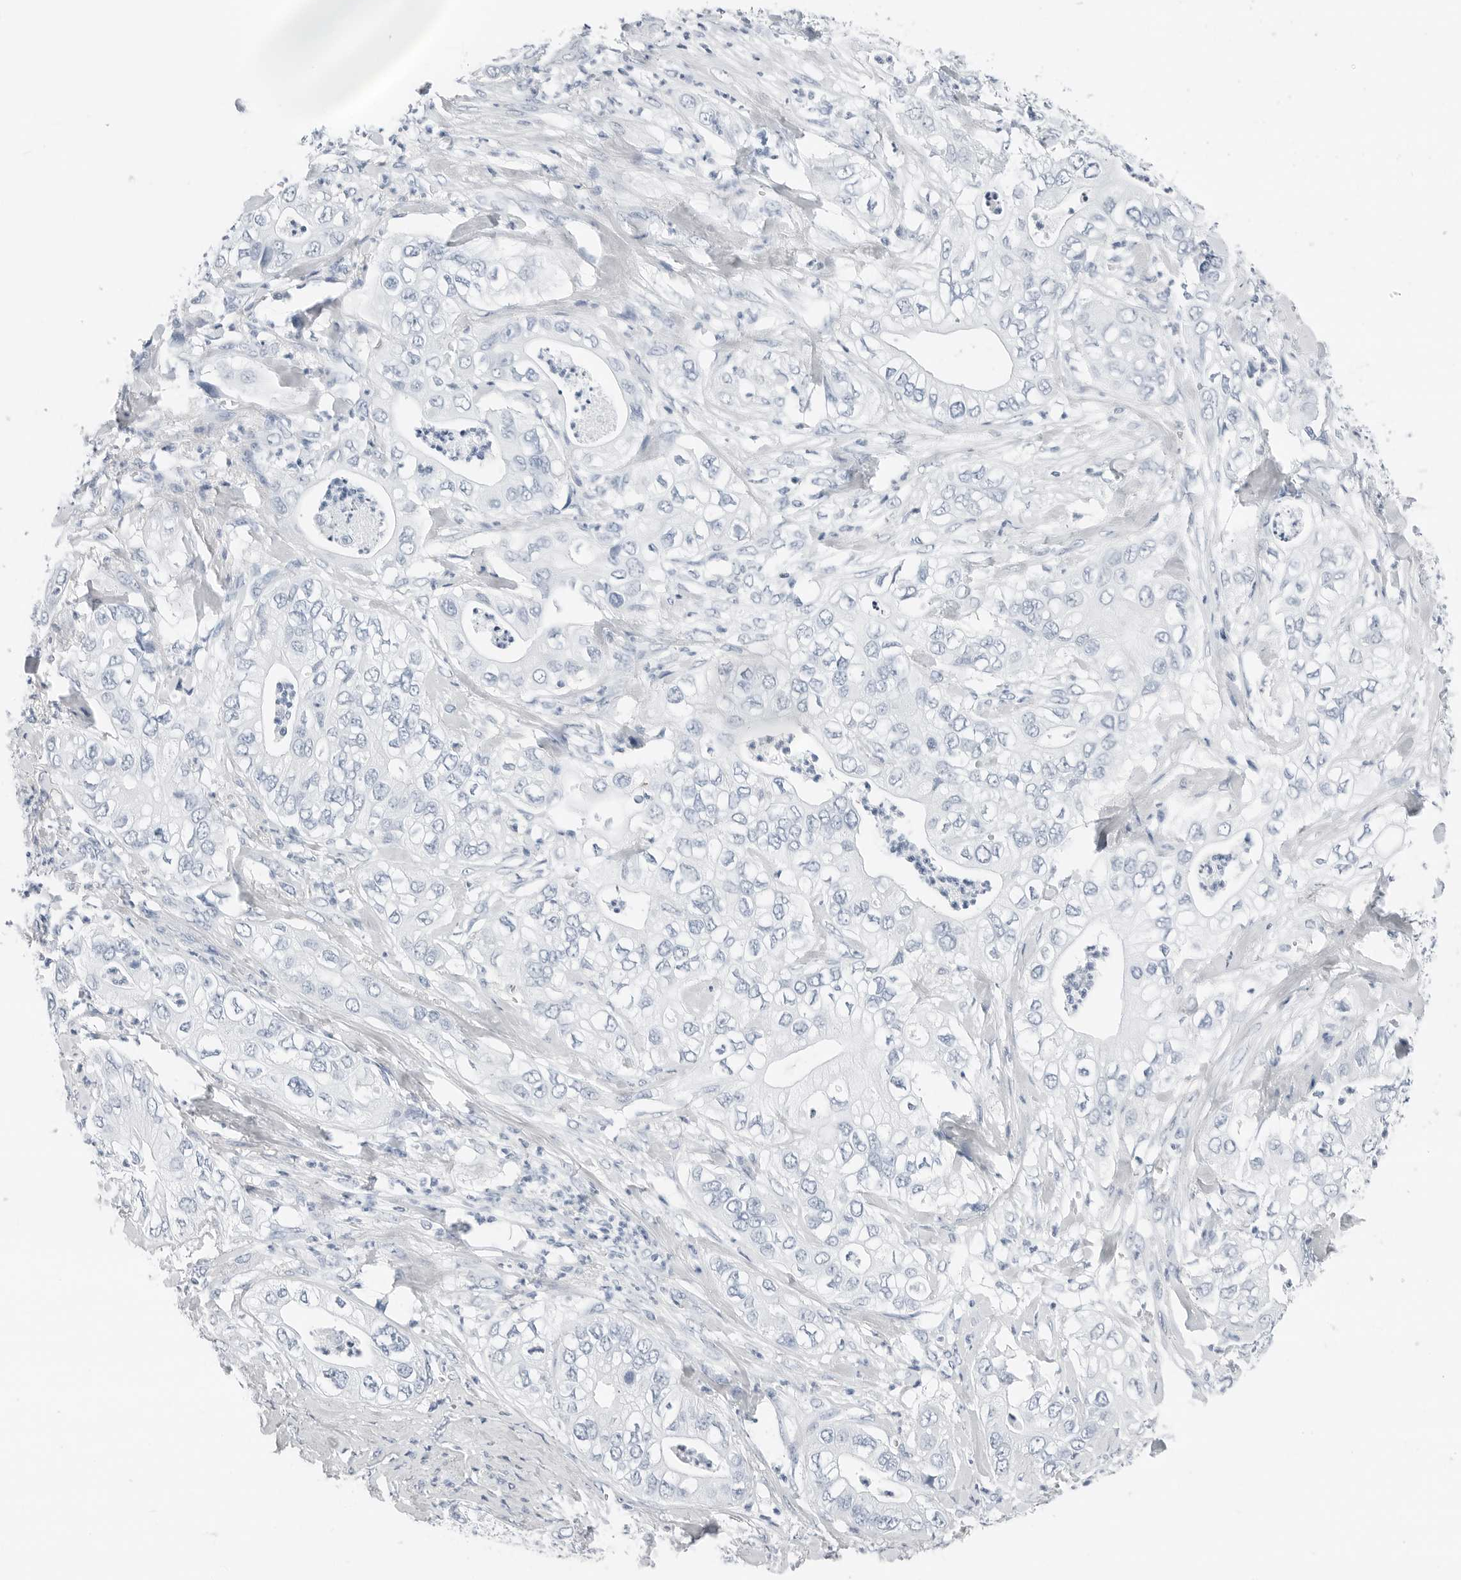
{"staining": {"intensity": "negative", "quantity": "none", "location": "none"}, "tissue": "pancreatic cancer", "cell_type": "Tumor cells", "image_type": "cancer", "snomed": [{"axis": "morphology", "description": "Adenocarcinoma, NOS"}, {"axis": "topography", "description": "Pancreas"}], "caption": "There is no significant positivity in tumor cells of pancreatic adenocarcinoma.", "gene": "SLPI", "patient": {"sex": "female", "age": 78}}